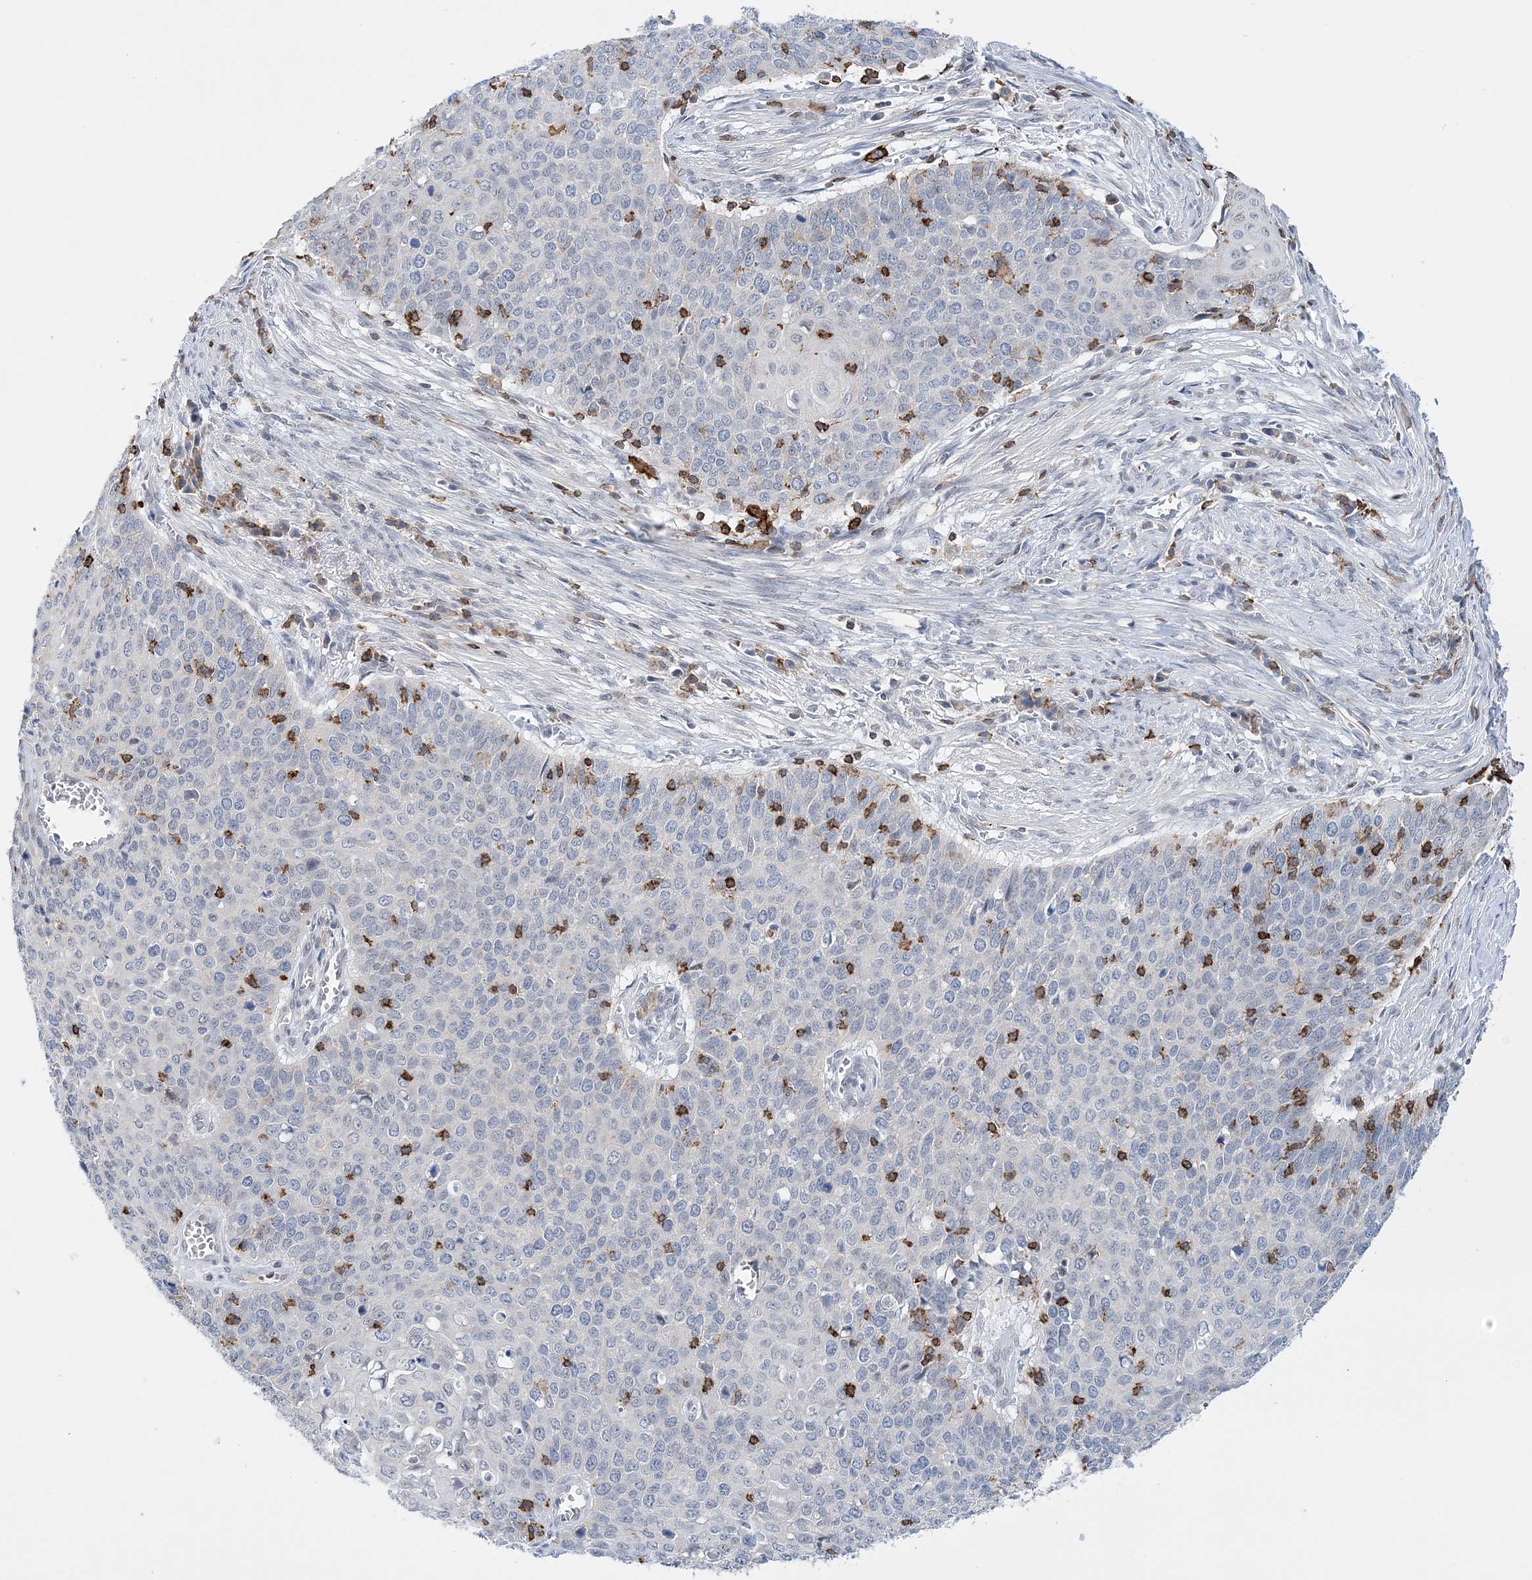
{"staining": {"intensity": "negative", "quantity": "none", "location": "none"}, "tissue": "cervical cancer", "cell_type": "Tumor cells", "image_type": "cancer", "snomed": [{"axis": "morphology", "description": "Squamous cell carcinoma, NOS"}, {"axis": "topography", "description": "Cervix"}], "caption": "The immunohistochemistry (IHC) image has no significant positivity in tumor cells of squamous cell carcinoma (cervical) tissue. (IHC, brightfield microscopy, high magnification).", "gene": "PRMT9", "patient": {"sex": "female", "age": 39}}